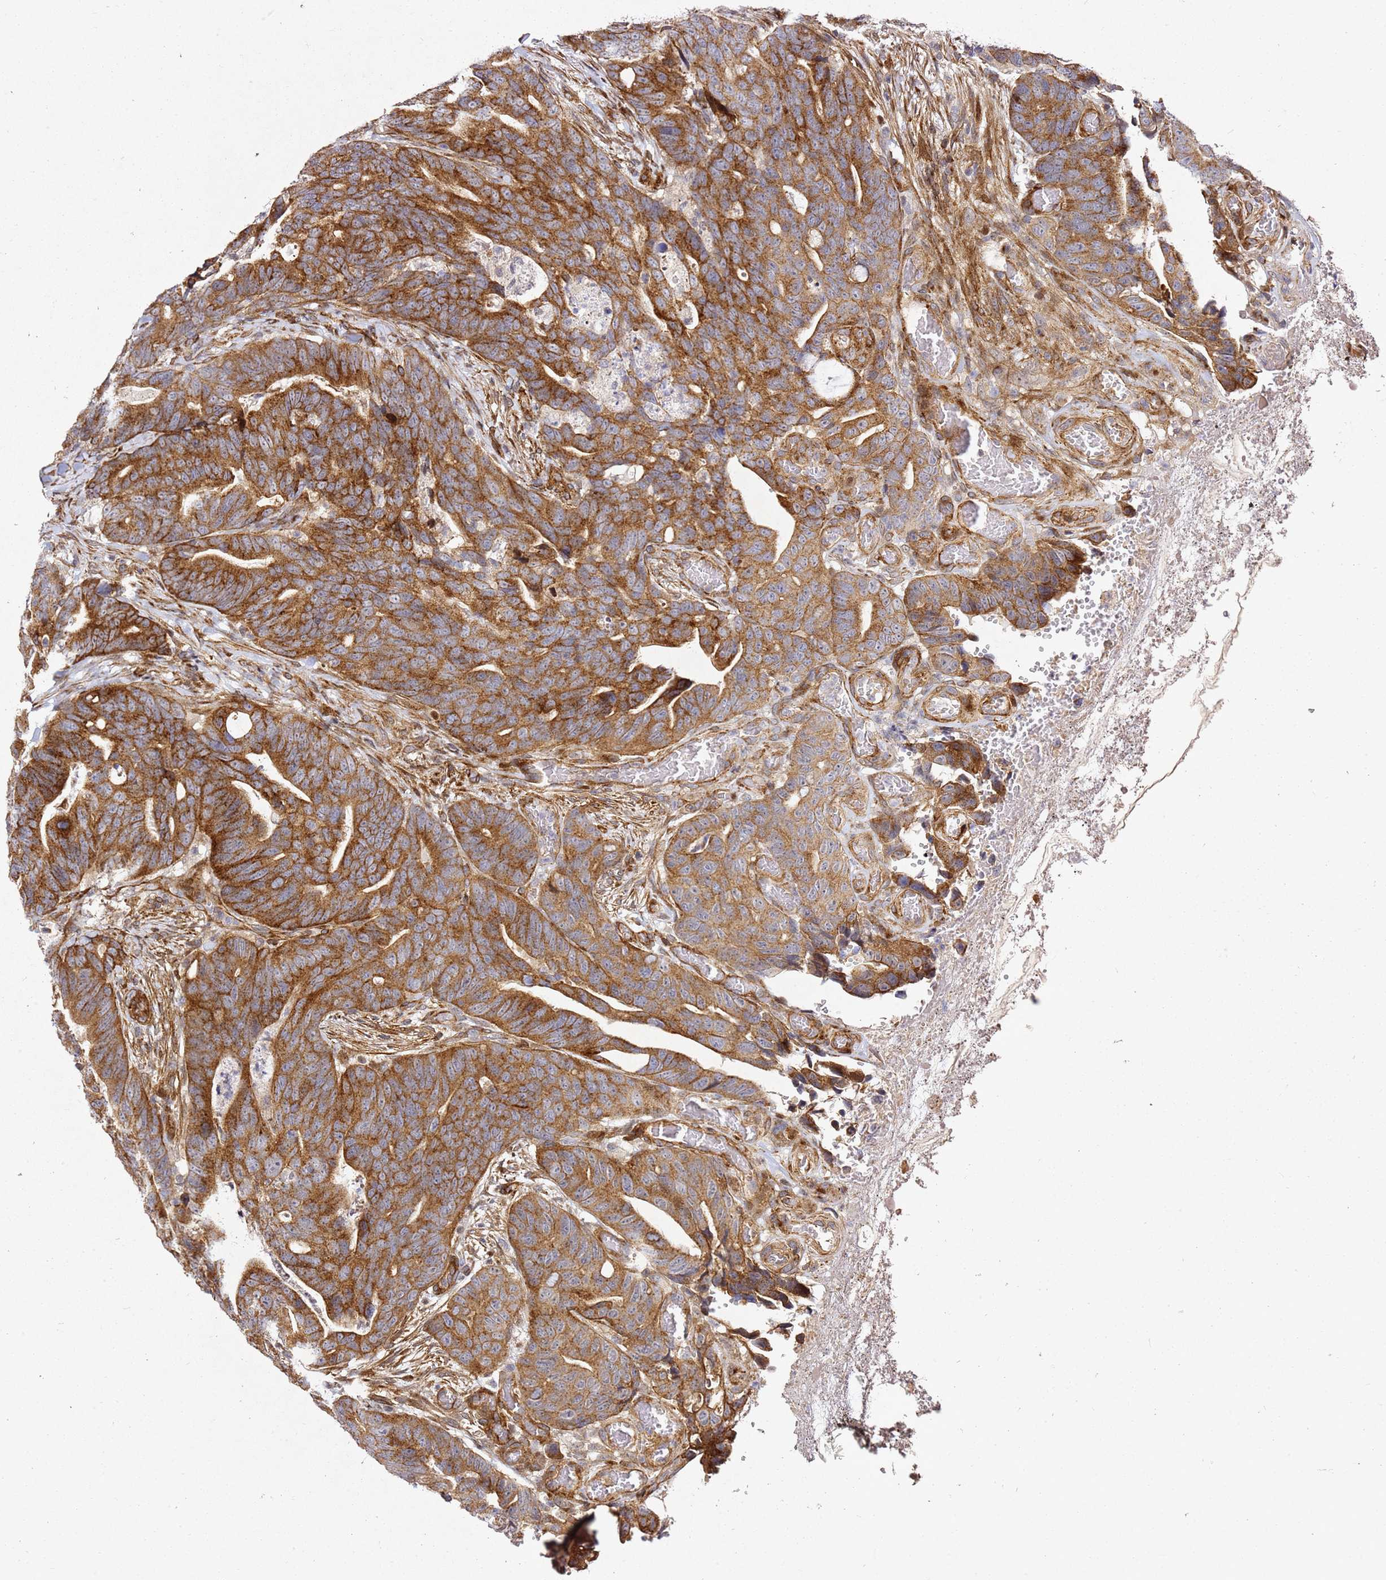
{"staining": {"intensity": "strong", "quantity": ">75%", "location": "cytoplasmic/membranous"}, "tissue": "colorectal cancer", "cell_type": "Tumor cells", "image_type": "cancer", "snomed": [{"axis": "morphology", "description": "Adenocarcinoma, NOS"}, {"axis": "topography", "description": "Colon"}], "caption": "This is an image of immunohistochemistry (IHC) staining of colorectal cancer (adenocarcinoma), which shows strong positivity in the cytoplasmic/membranous of tumor cells.", "gene": "ZNF296", "patient": {"sex": "female", "age": 82}}